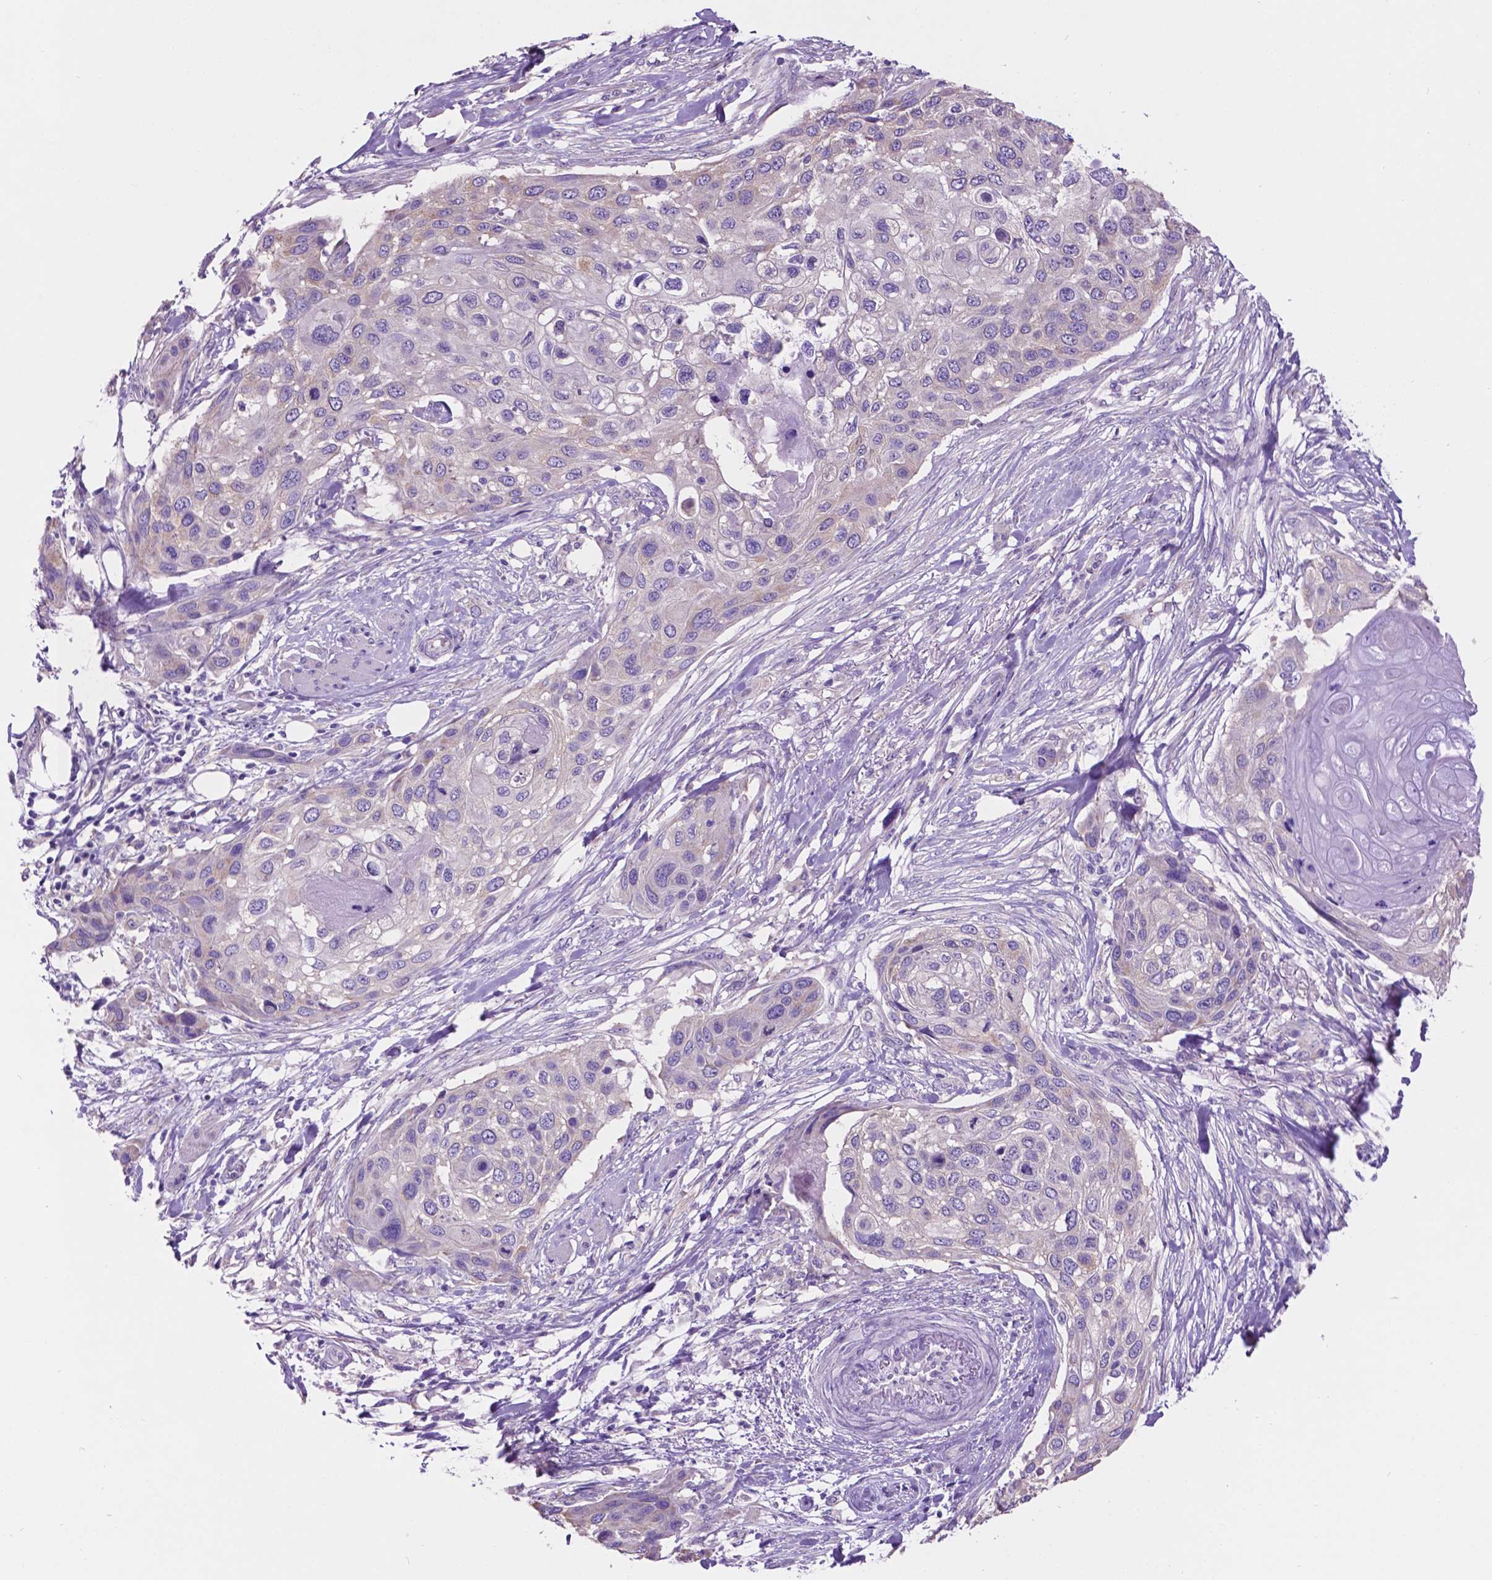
{"staining": {"intensity": "negative", "quantity": "none", "location": "none"}, "tissue": "skin cancer", "cell_type": "Tumor cells", "image_type": "cancer", "snomed": [{"axis": "morphology", "description": "Squamous cell carcinoma, NOS"}, {"axis": "topography", "description": "Skin"}], "caption": "IHC photomicrograph of neoplastic tissue: skin cancer stained with DAB (3,3'-diaminobenzidine) demonstrates no significant protein expression in tumor cells.", "gene": "SPDYA", "patient": {"sex": "female", "age": 87}}